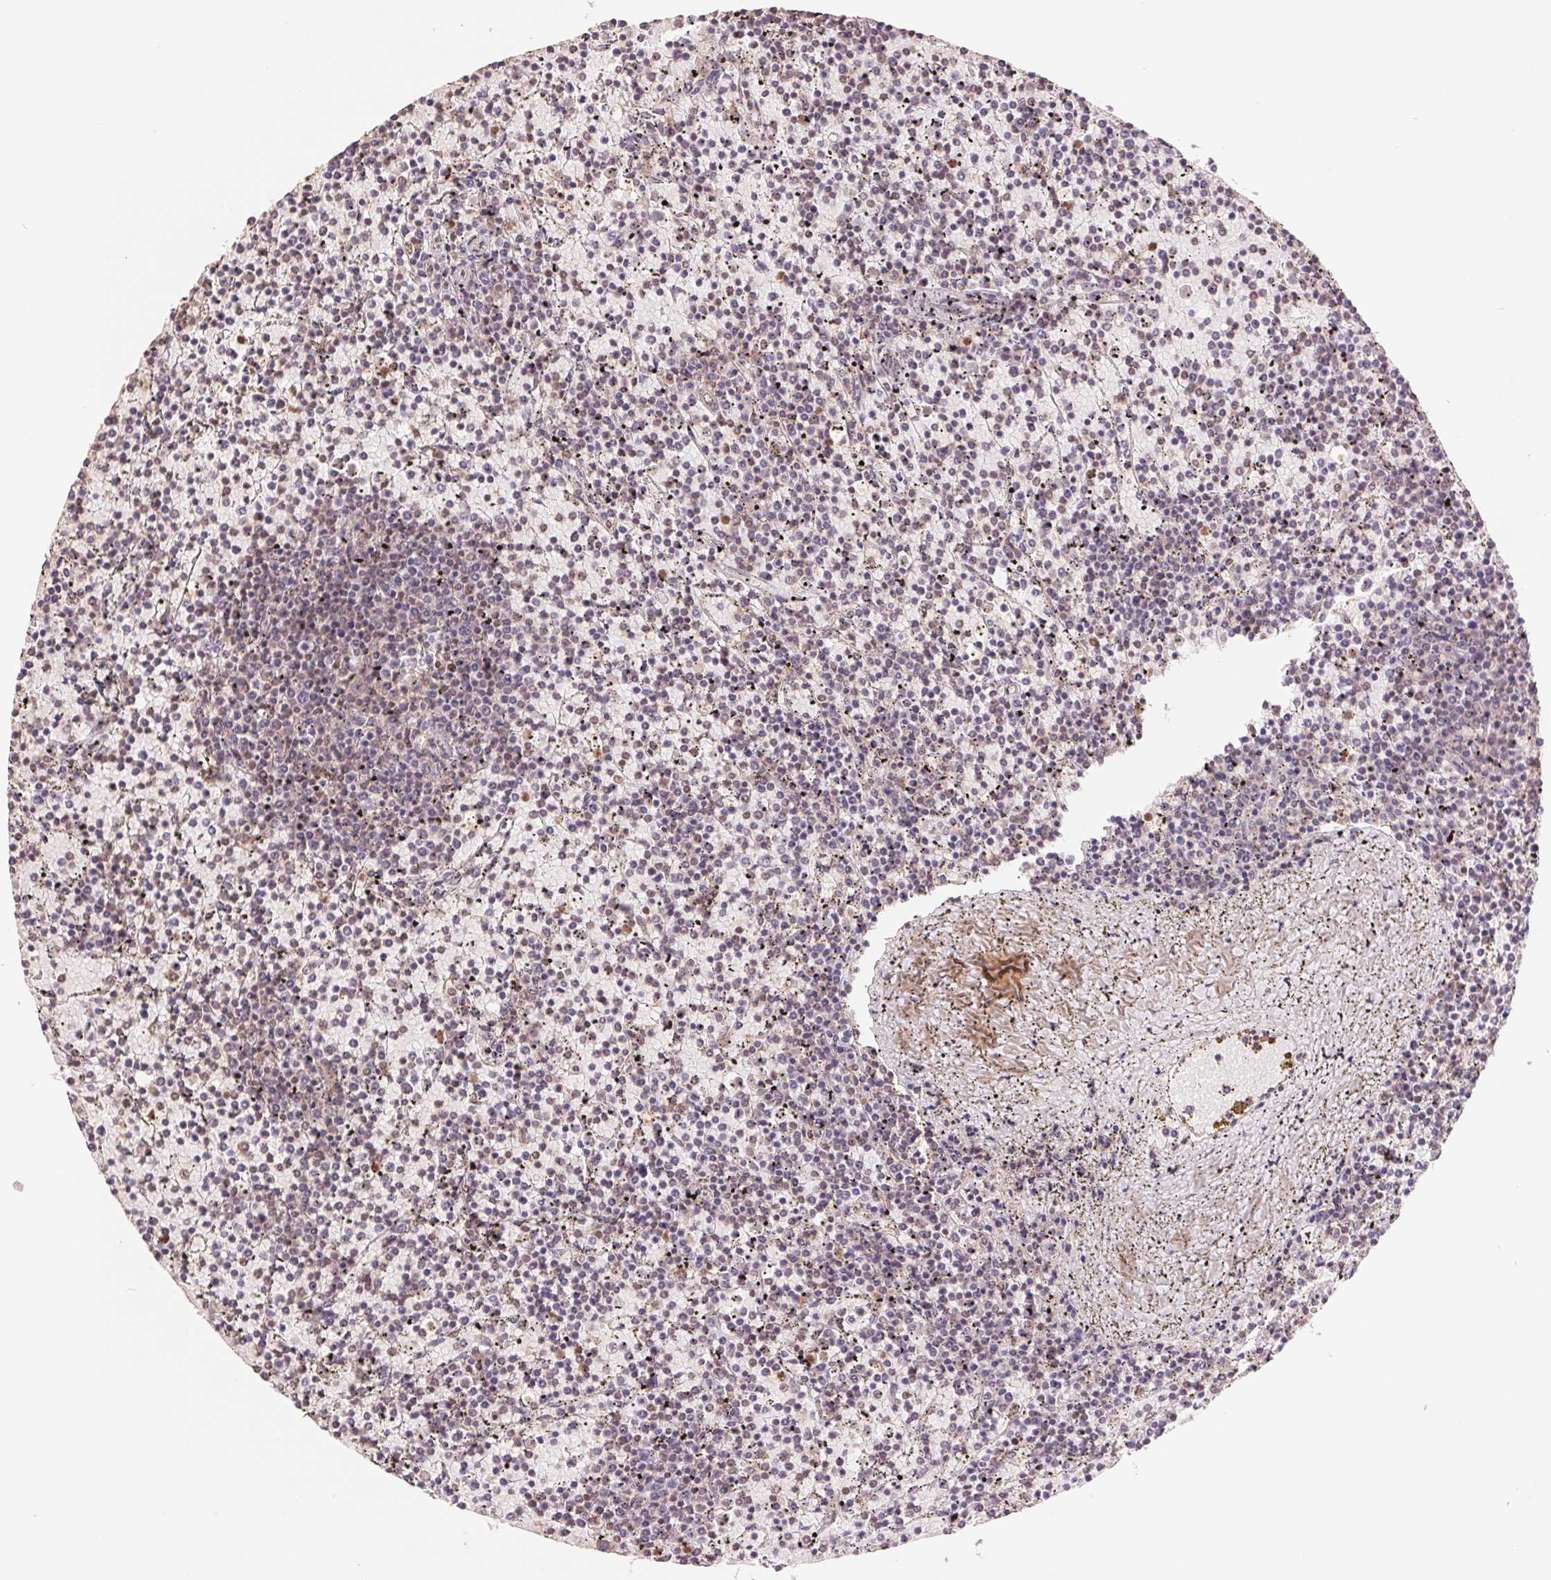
{"staining": {"intensity": "weak", "quantity": "<25%", "location": "nuclear"}, "tissue": "lymphoma", "cell_type": "Tumor cells", "image_type": "cancer", "snomed": [{"axis": "morphology", "description": "Malignant lymphoma, non-Hodgkin's type, Low grade"}, {"axis": "topography", "description": "Spleen"}], "caption": "A histopathology image of low-grade malignant lymphoma, non-Hodgkin's type stained for a protein displays no brown staining in tumor cells.", "gene": "SREK1", "patient": {"sex": "female", "age": 77}}